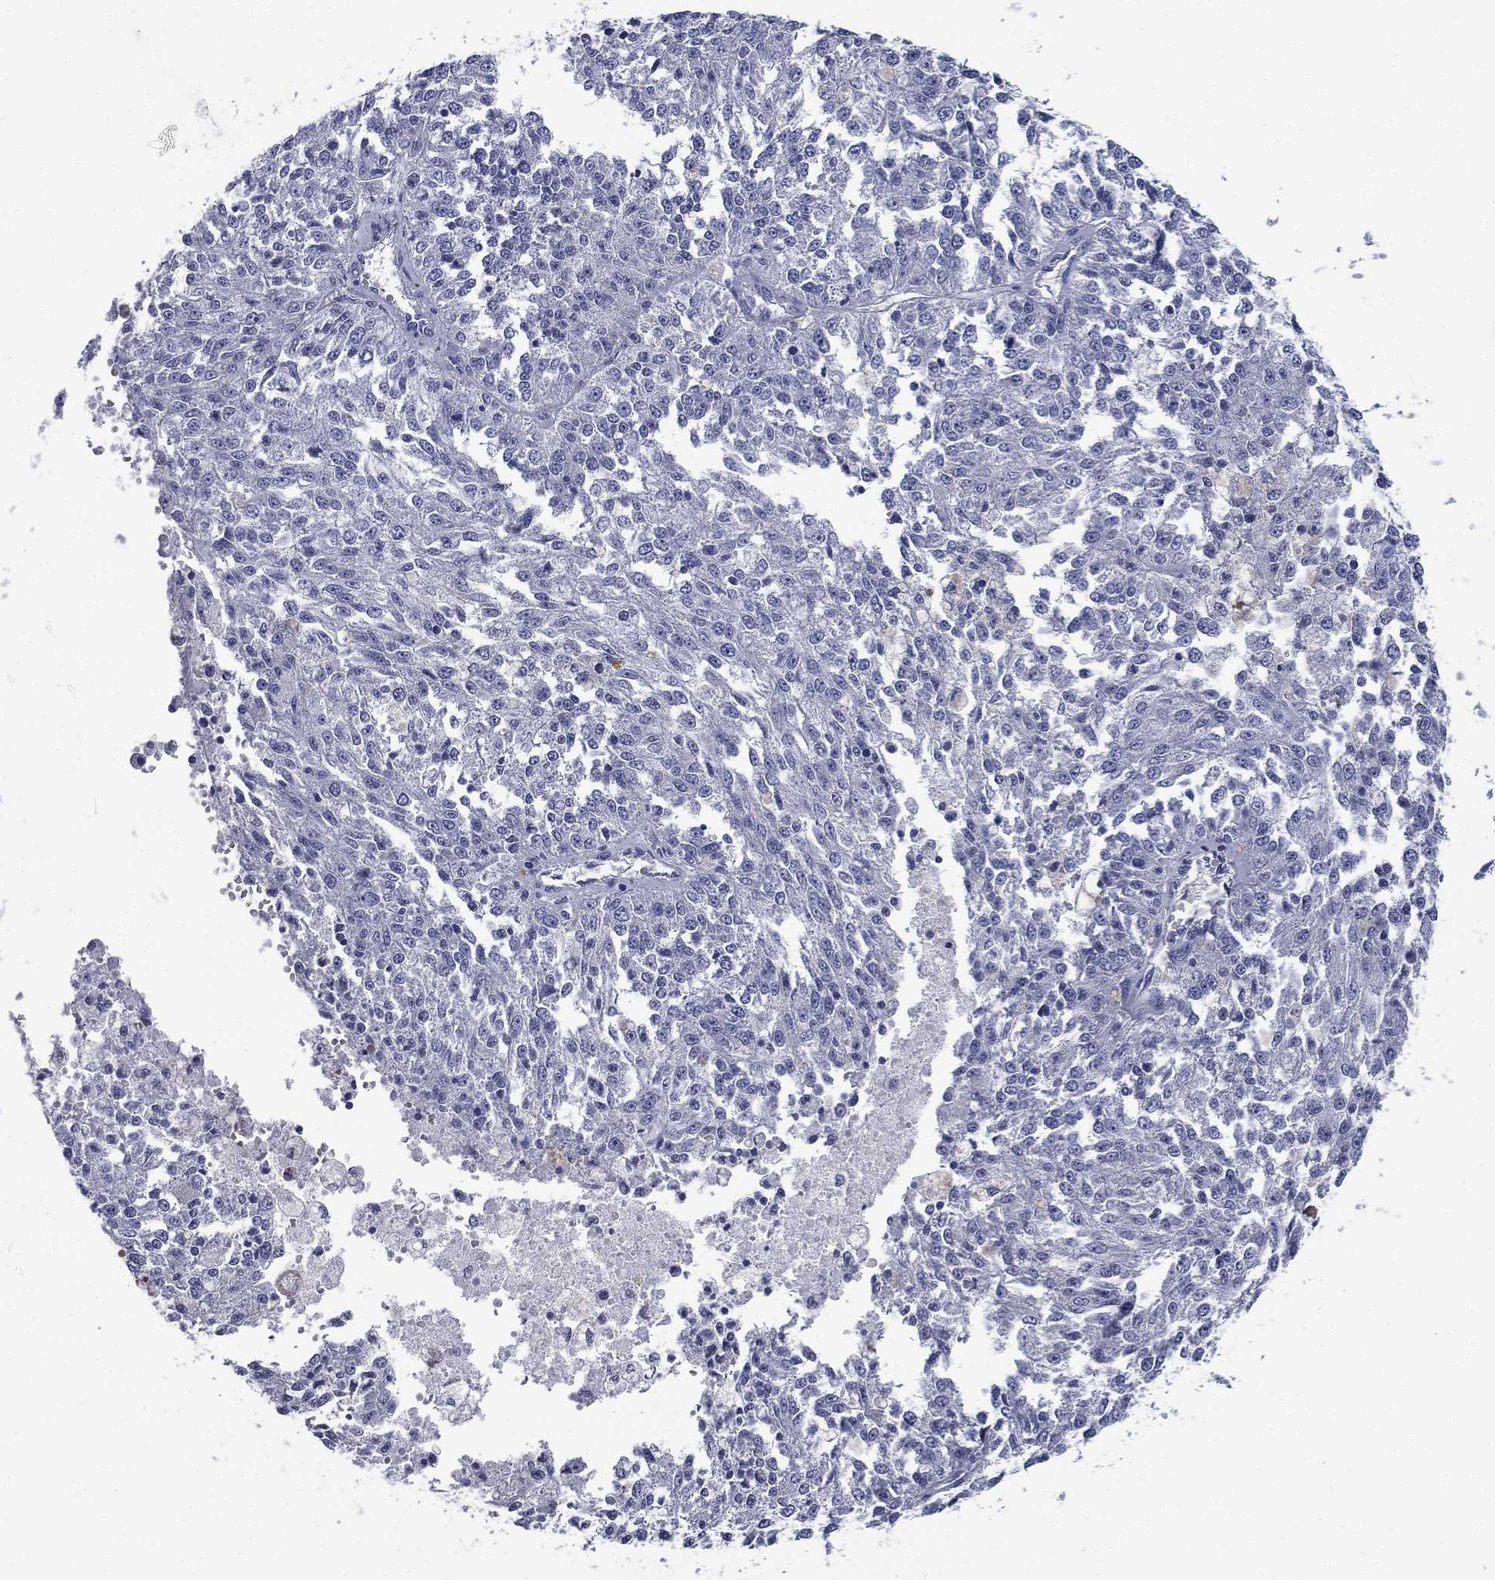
{"staining": {"intensity": "negative", "quantity": "none", "location": "none"}, "tissue": "melanoma", "cell_type": "Tumor cells", "image_type": "cancer", "snomed": [{"axis": "morphology", "description": "Malignant melanoma, Metastatic site"}, {"axis": "topography", "description": "Lymph node"}], "caption": "Immunohistochemical staining of malignant melanoma (metastatic site) reveals no significant expression in tumor cells.", "gene": "FCER2", "patient": {"sex": "female", "age": 64}}